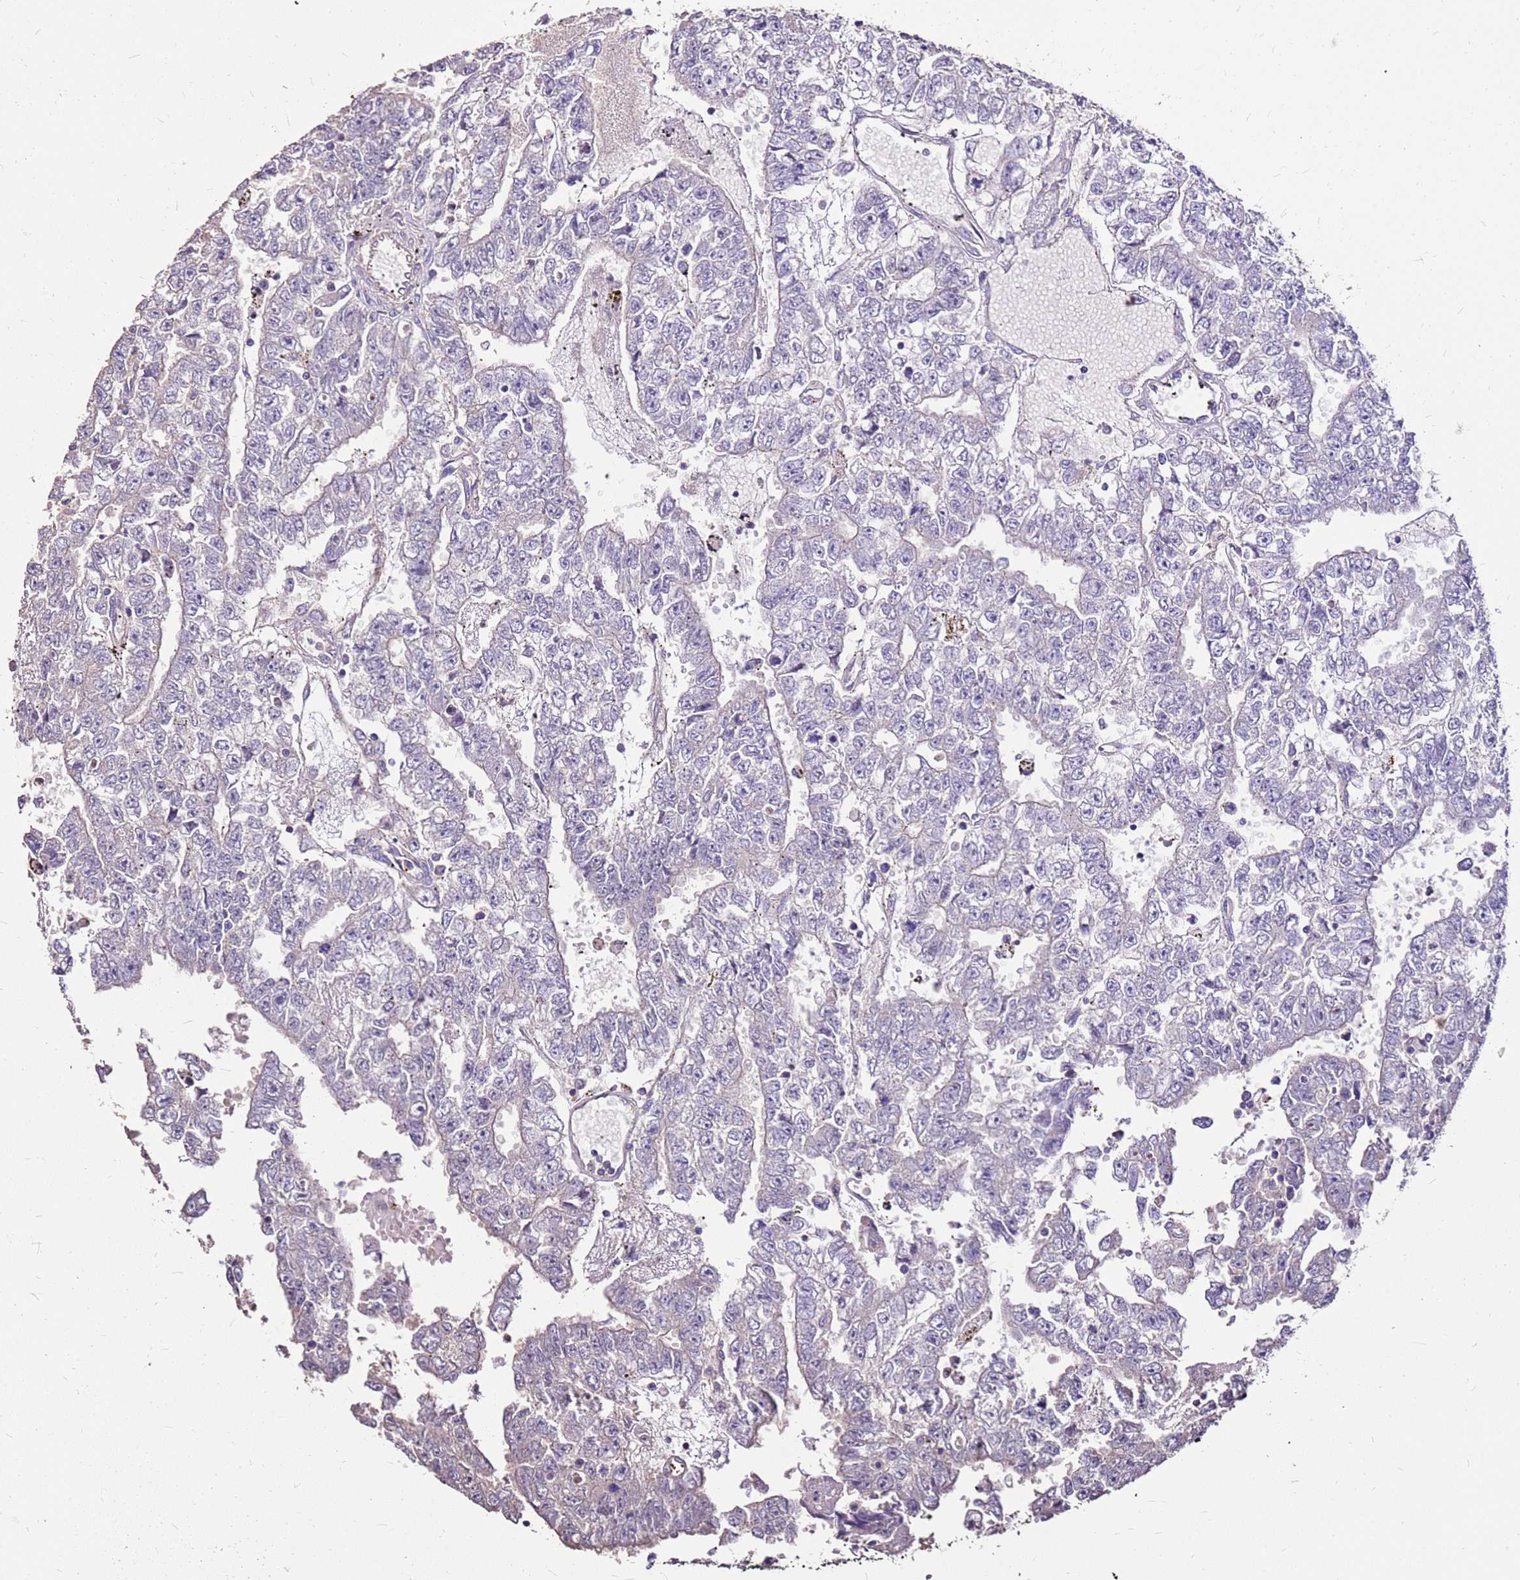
{"staining": {"intensity": "negative", "quantity": "none", "location": "none"}, "tissue": "testis cancer", "cell_type": "Tumor cells", "image_type": "cancer", "snomed": [{"axis": "morphology", "description": "Carcinoma, Embryonal, NOS"}, {"axis": "topography", "description": "Testis"}], "caption": "There is no significant expression in tumor cells of testis embryonal carcinoma.", "gene": "EXD3", "patient": {"sex": "male", "age": 25}}